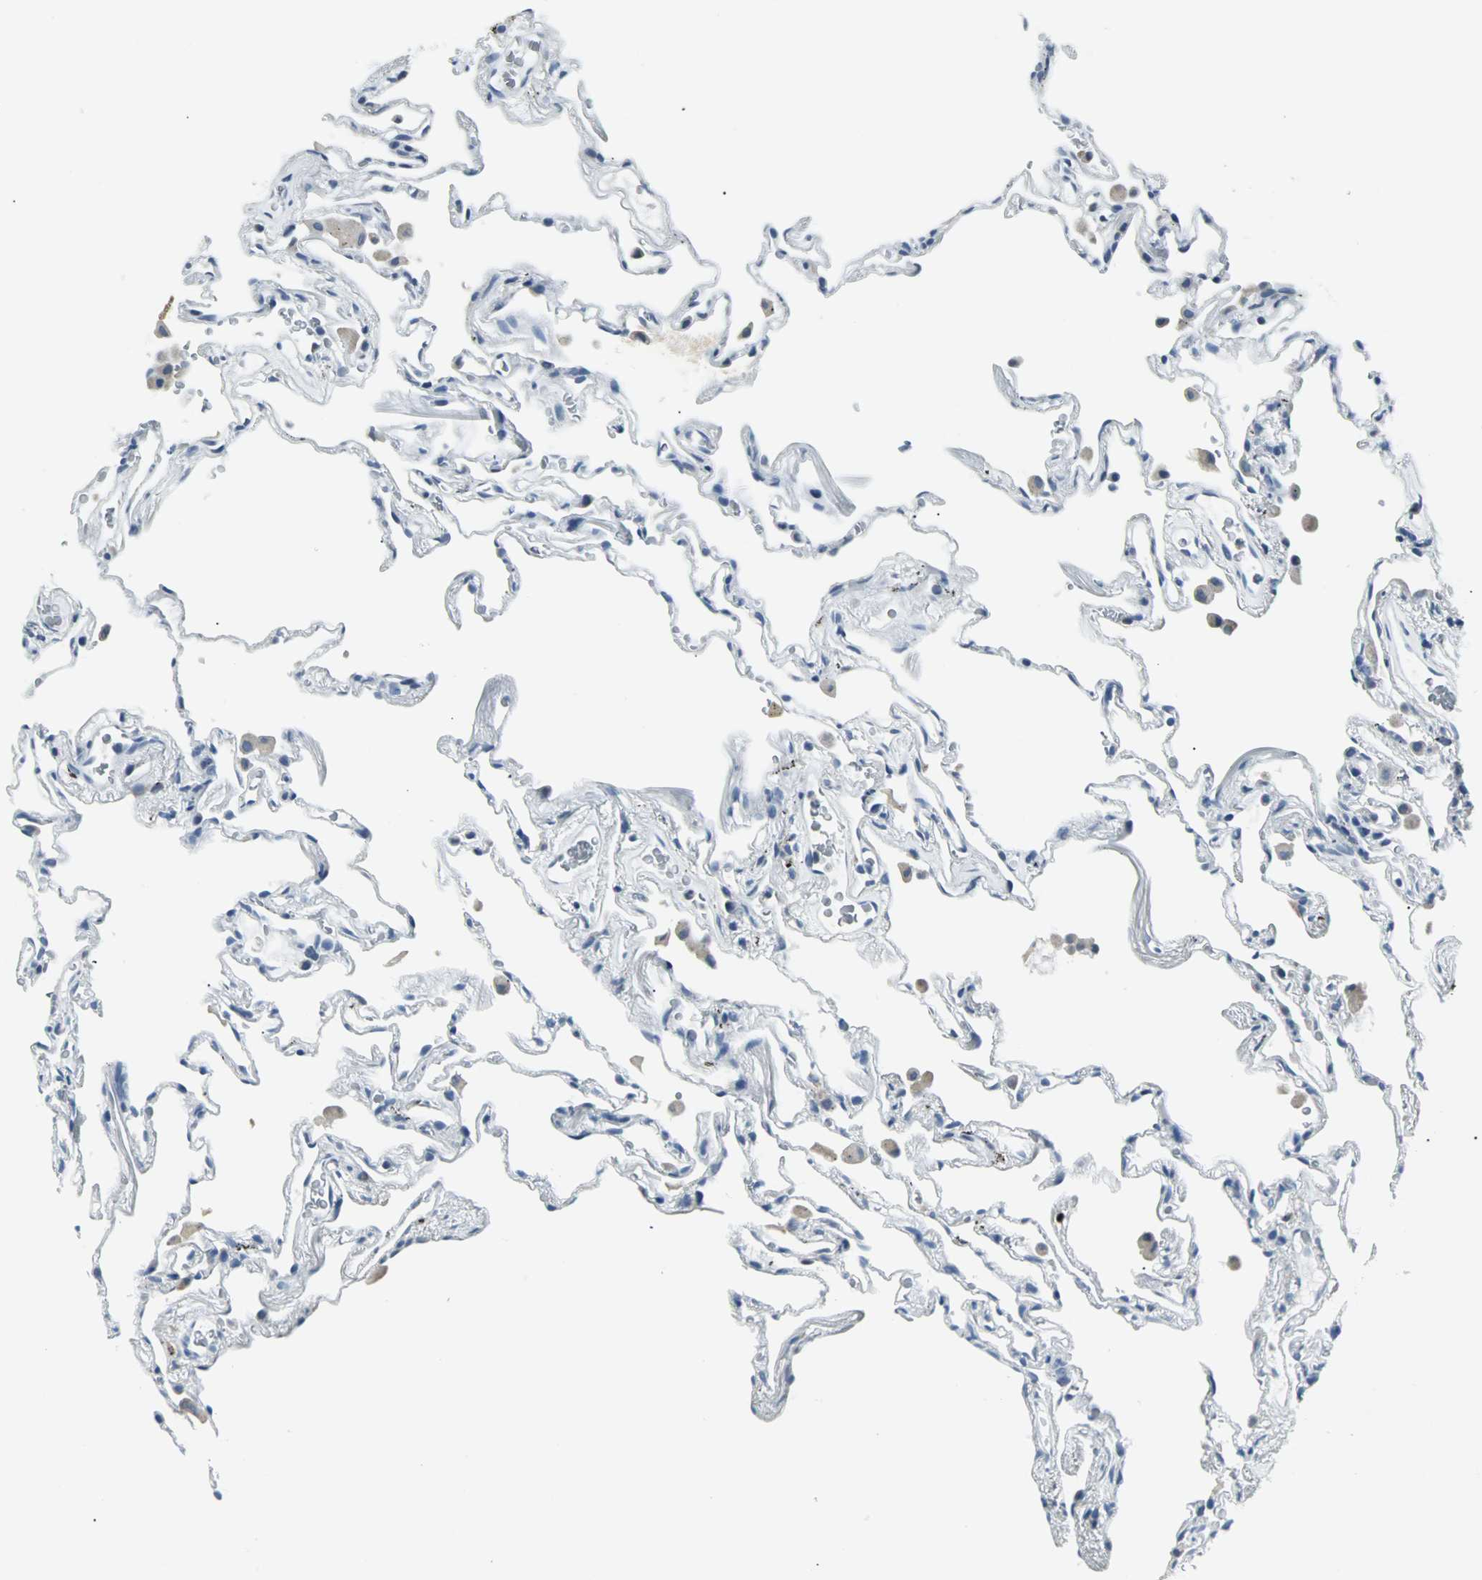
{"staining": {"intensity": "negative", "quantity": "none", "location": "none"}, "tissue": "lung", "cell_type": "Alveolar cells", "image_type": "normal", "snomed": [{"axis": "morphology", "description": "Normal tissue, NOS"}, {"axis": "morphology", "description": "Inflammation, NOS"}, {"axis": "topography", "description": "Lung"}], "caption": "Photomicrograph shows no significant protein expression in alveolar cells of unremarkable lung.", "gene": "SLC2A5", "patient": {"sex": "male", "age": 69}}